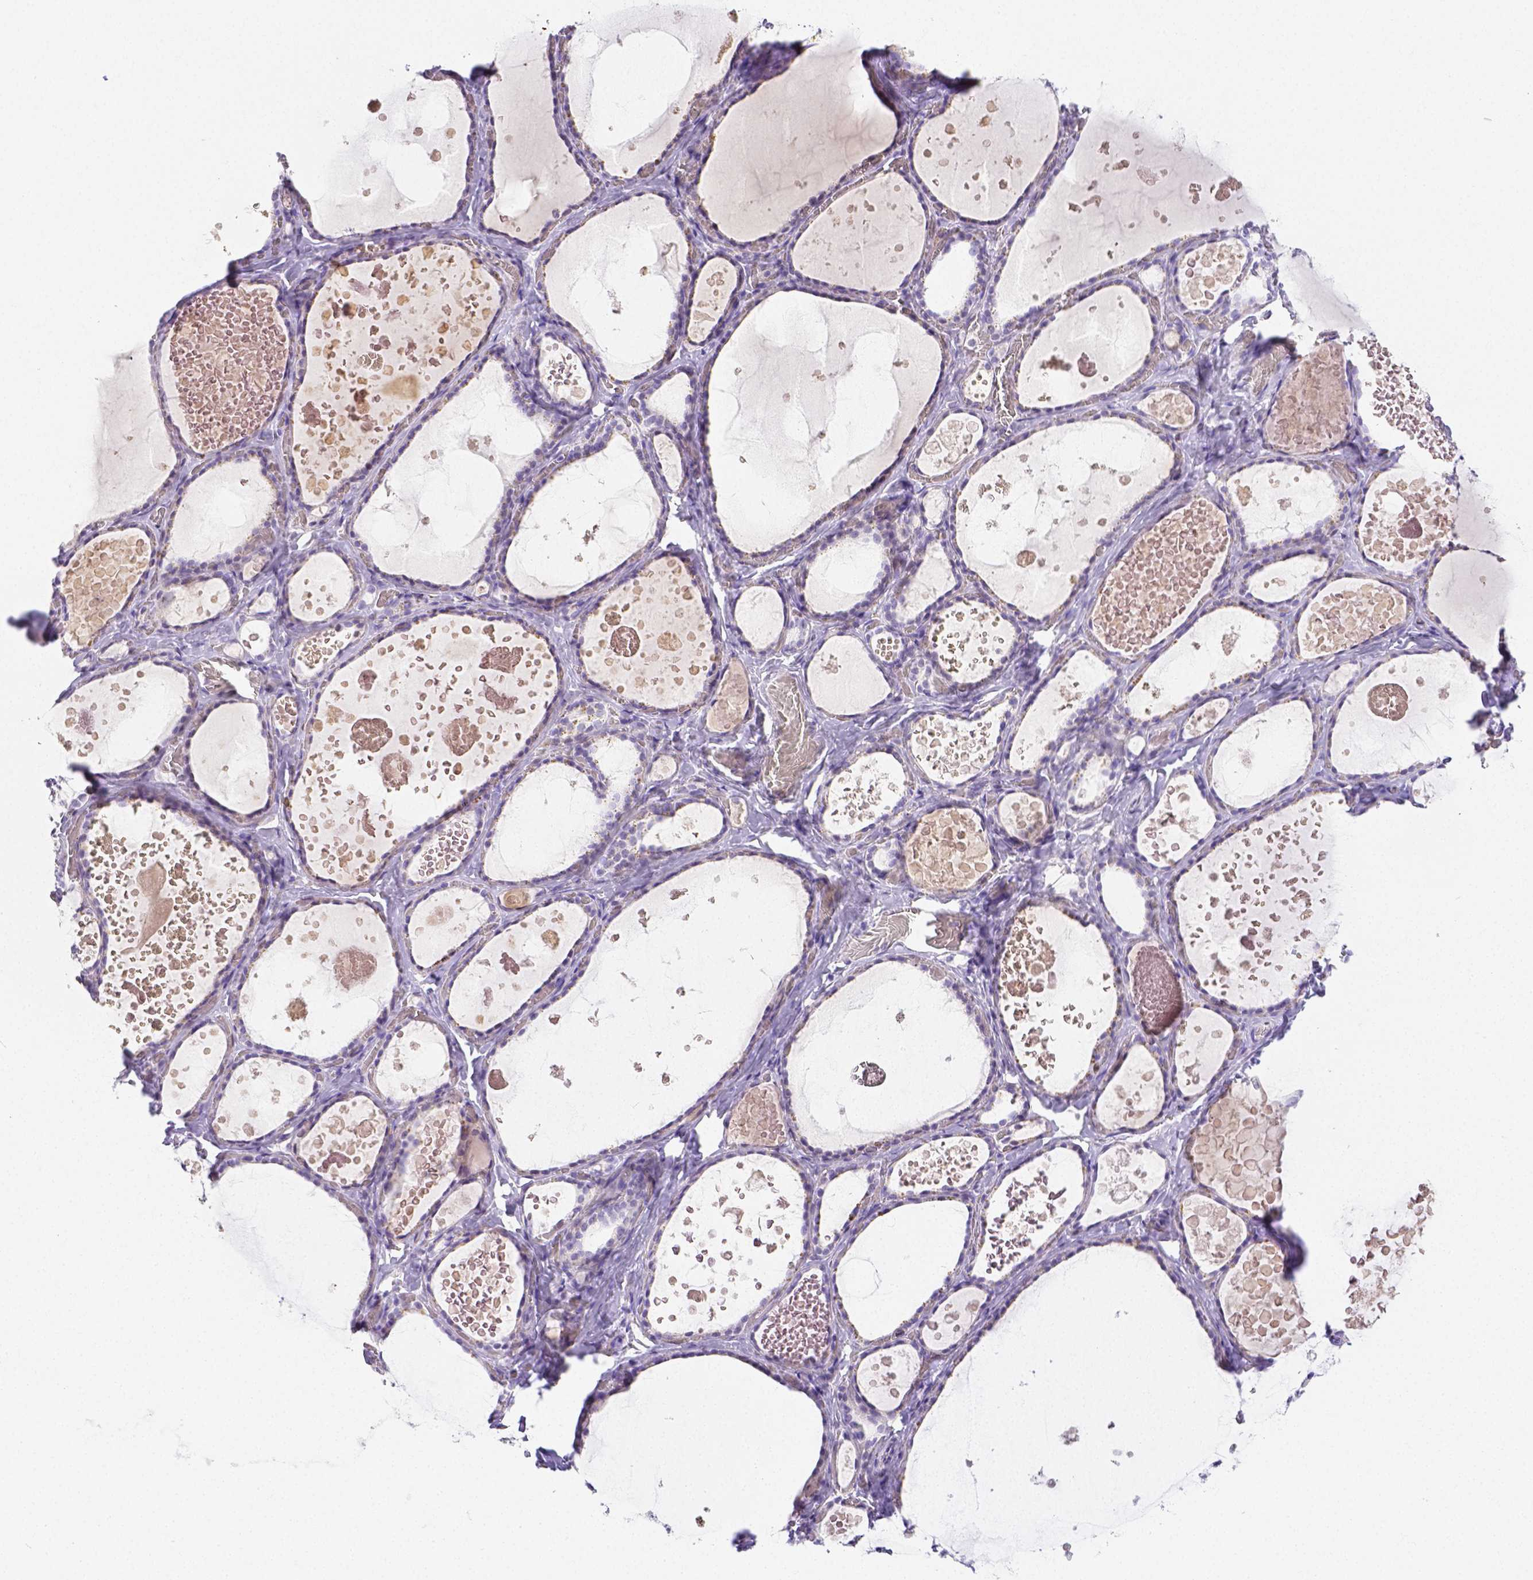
{"staining": {"intensity": "negative", "quantity": "none", "location": "none"}, "tissue": "thyroid gland", "cell_type": "Glandular cells", "image_type": "normal", "snomed": [{"axis": "morphology", "description": "Normal tissue, NOS"}, {"axis": "topography", "description": "Thyroid gland"}], "caption": "This is an IHC micrograph of normal thyroid gland. There is no staining in glandular cells.", "gene": "ARHGAP36", "patient": {"sex": "female", "age": 56}}